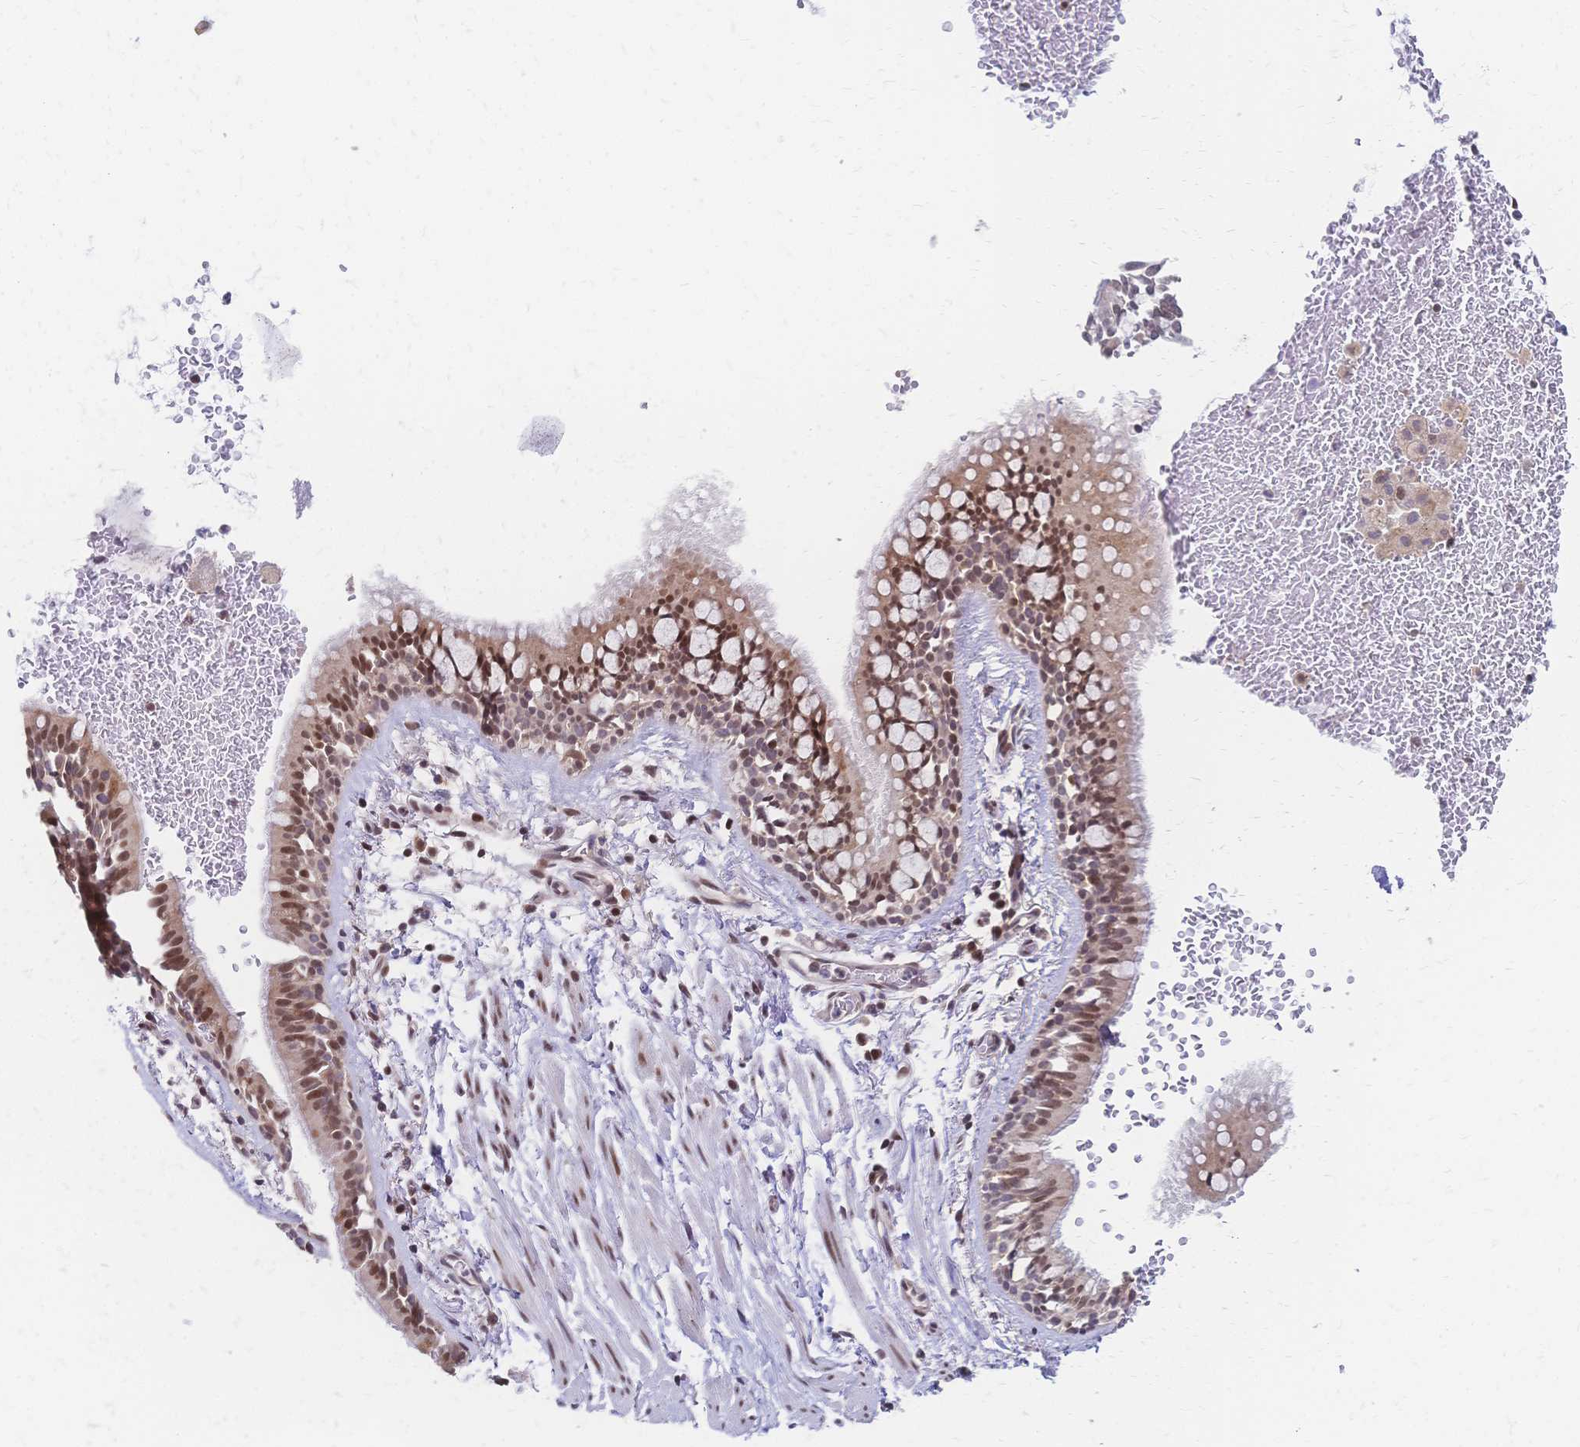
{"staining": {"intensity": "moderate", "quantity": "25%-75%", "location": "nuclear"}, "tissue": "bronchus", "cell_type": "Respiratory epithelial cells", "image_type": "normal", "snomed": [{"axis": "morphology", "description": "Normal tissue, NOS"}, {"axis": "topography", "description": "Lymph node"}, {"axis": "topography", "description": "Cartilage tissue"}, {"axis": "topography", "description": "Bronchus"}], "caption": "Protein expression analysis of unremarkable bronchus exhibits moderate nuclear expression in about 25%-75% of respiratory epithelial cells.", "gene": "CBX7", "patient": {"sex": "female", "age": 70}}